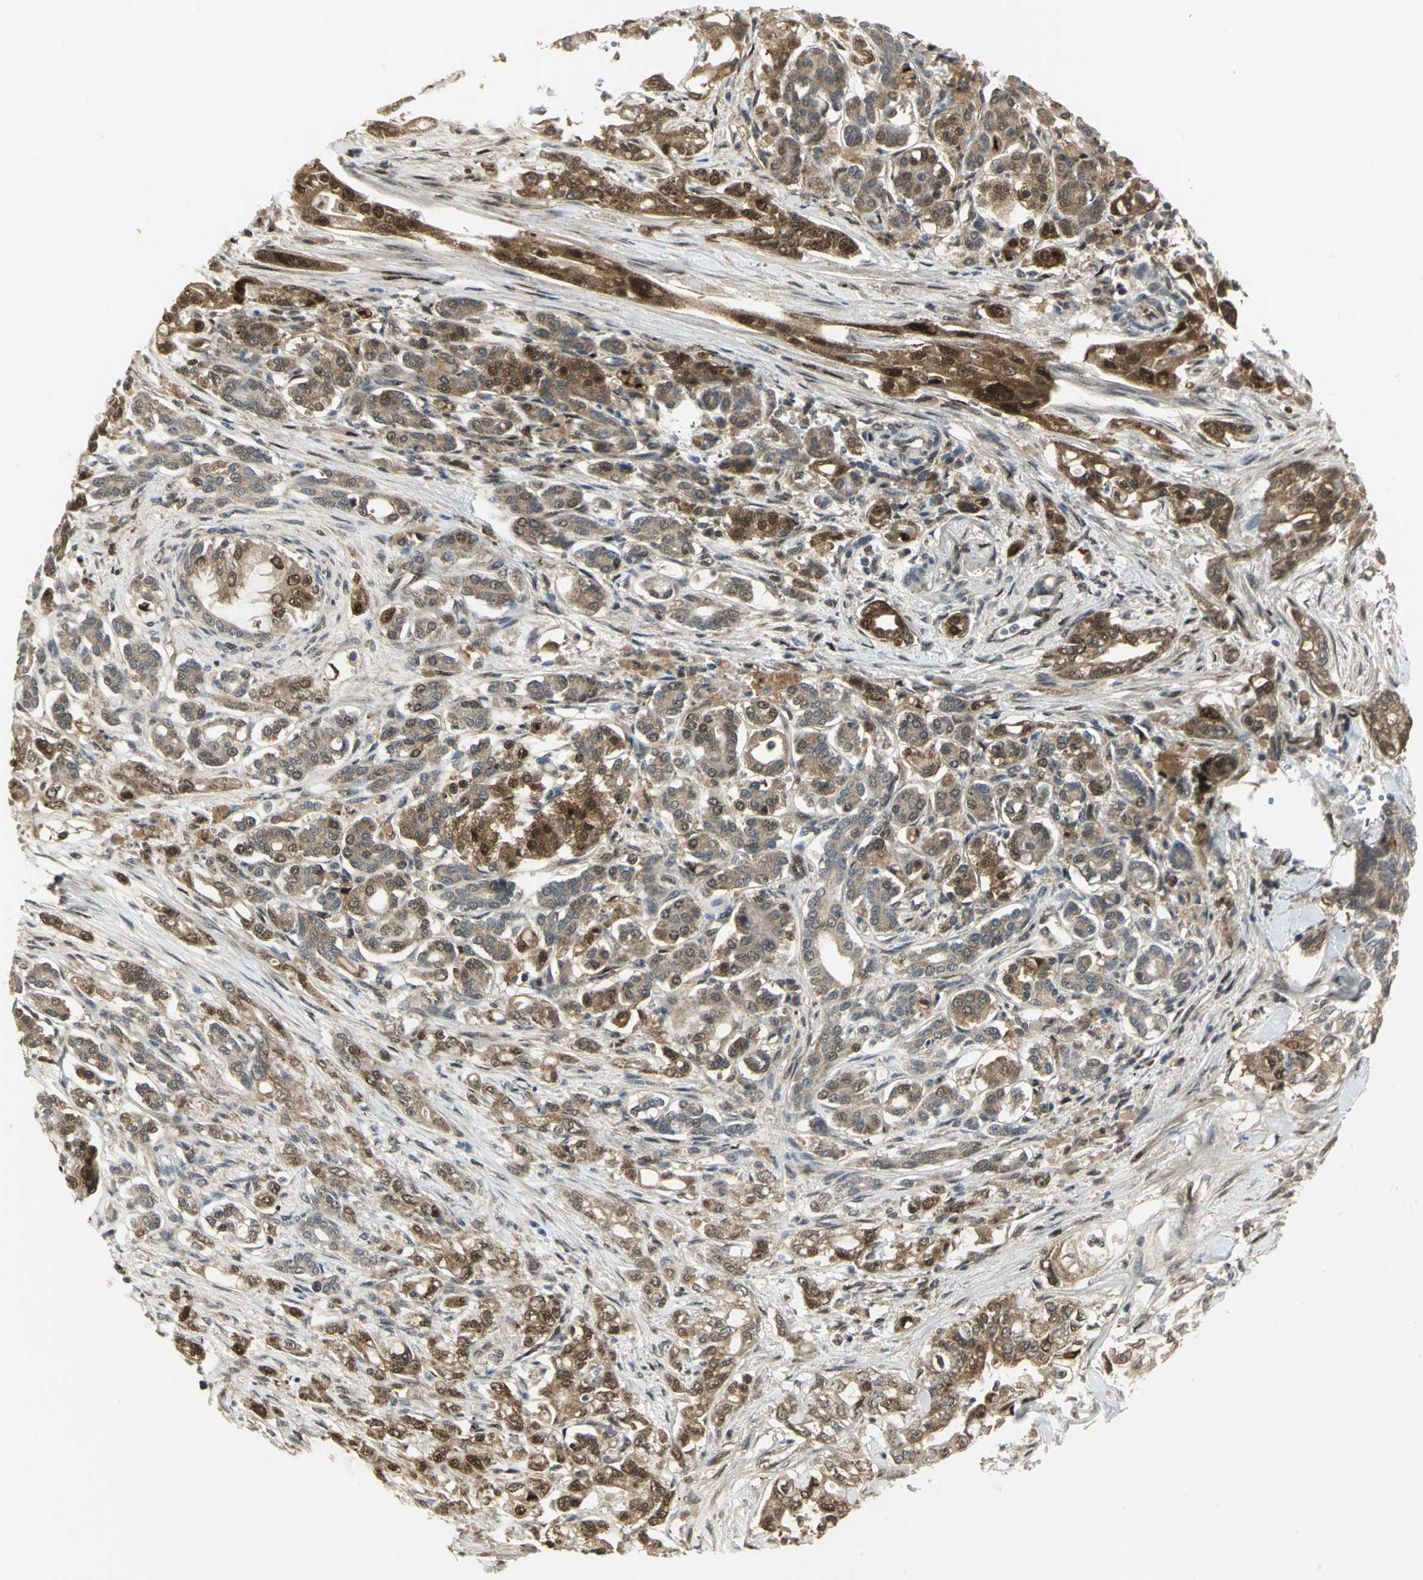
{"staining": {"intensity": "moderate", "quantity": ">75%", "location": "cytoplasmic/membranous,nuclear"}, "tissue": "pancreatic cancer", "cell_type": "Tumor cells", "image_type": "cancer", "snomed": [{"axis": "morphology", "description": "Normal tissue, NOS"}, {"axis": "topography", "description": "Pancreas"}], "caption": "Pancreatic cancer tissue reveals moderate cytoplasmic/membranous and nuclear positivity in approximately >75% of tumor cells", "gene": "PSMC4", "patient": {"sex": "male", "age": 42}}